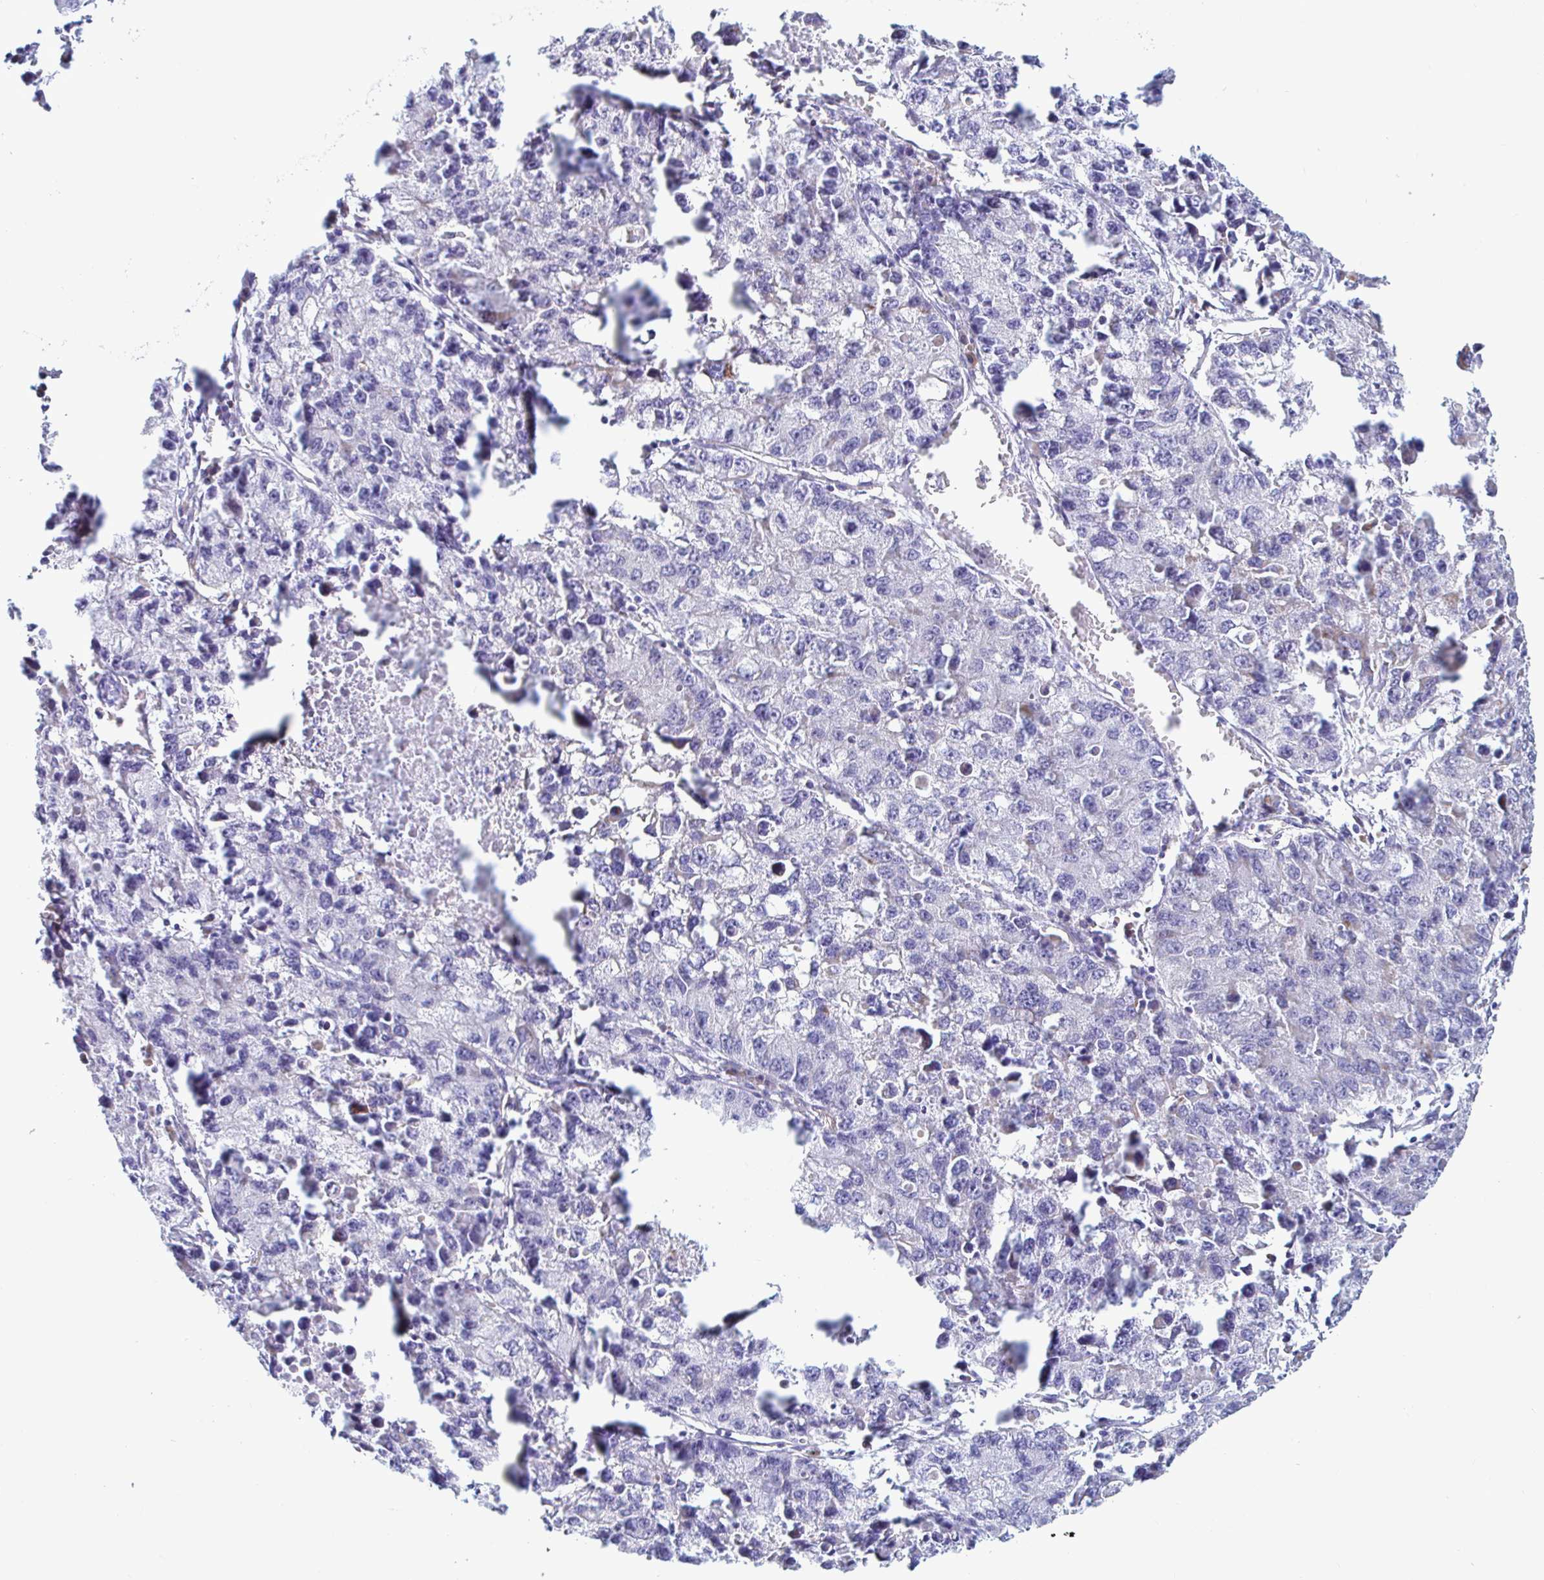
{"staining": {"intensity": "negative", "quantity": "none", "location": "none"}, "tissue": "lung cancer", "cell_type": "Tumor cells", "image_type": "cancer", "snomed": [{"axis": "morphology", "description": "Adenocarcinoma, NOS"}, {"axis": "topography", "description": "Lung"}], "caption": "Immunohistochemical staining of lung cancer demonstrates no significant positivity in tumor cells.", "gene": "NBPF3", "patient": {"sex": "female", "age": 51}}